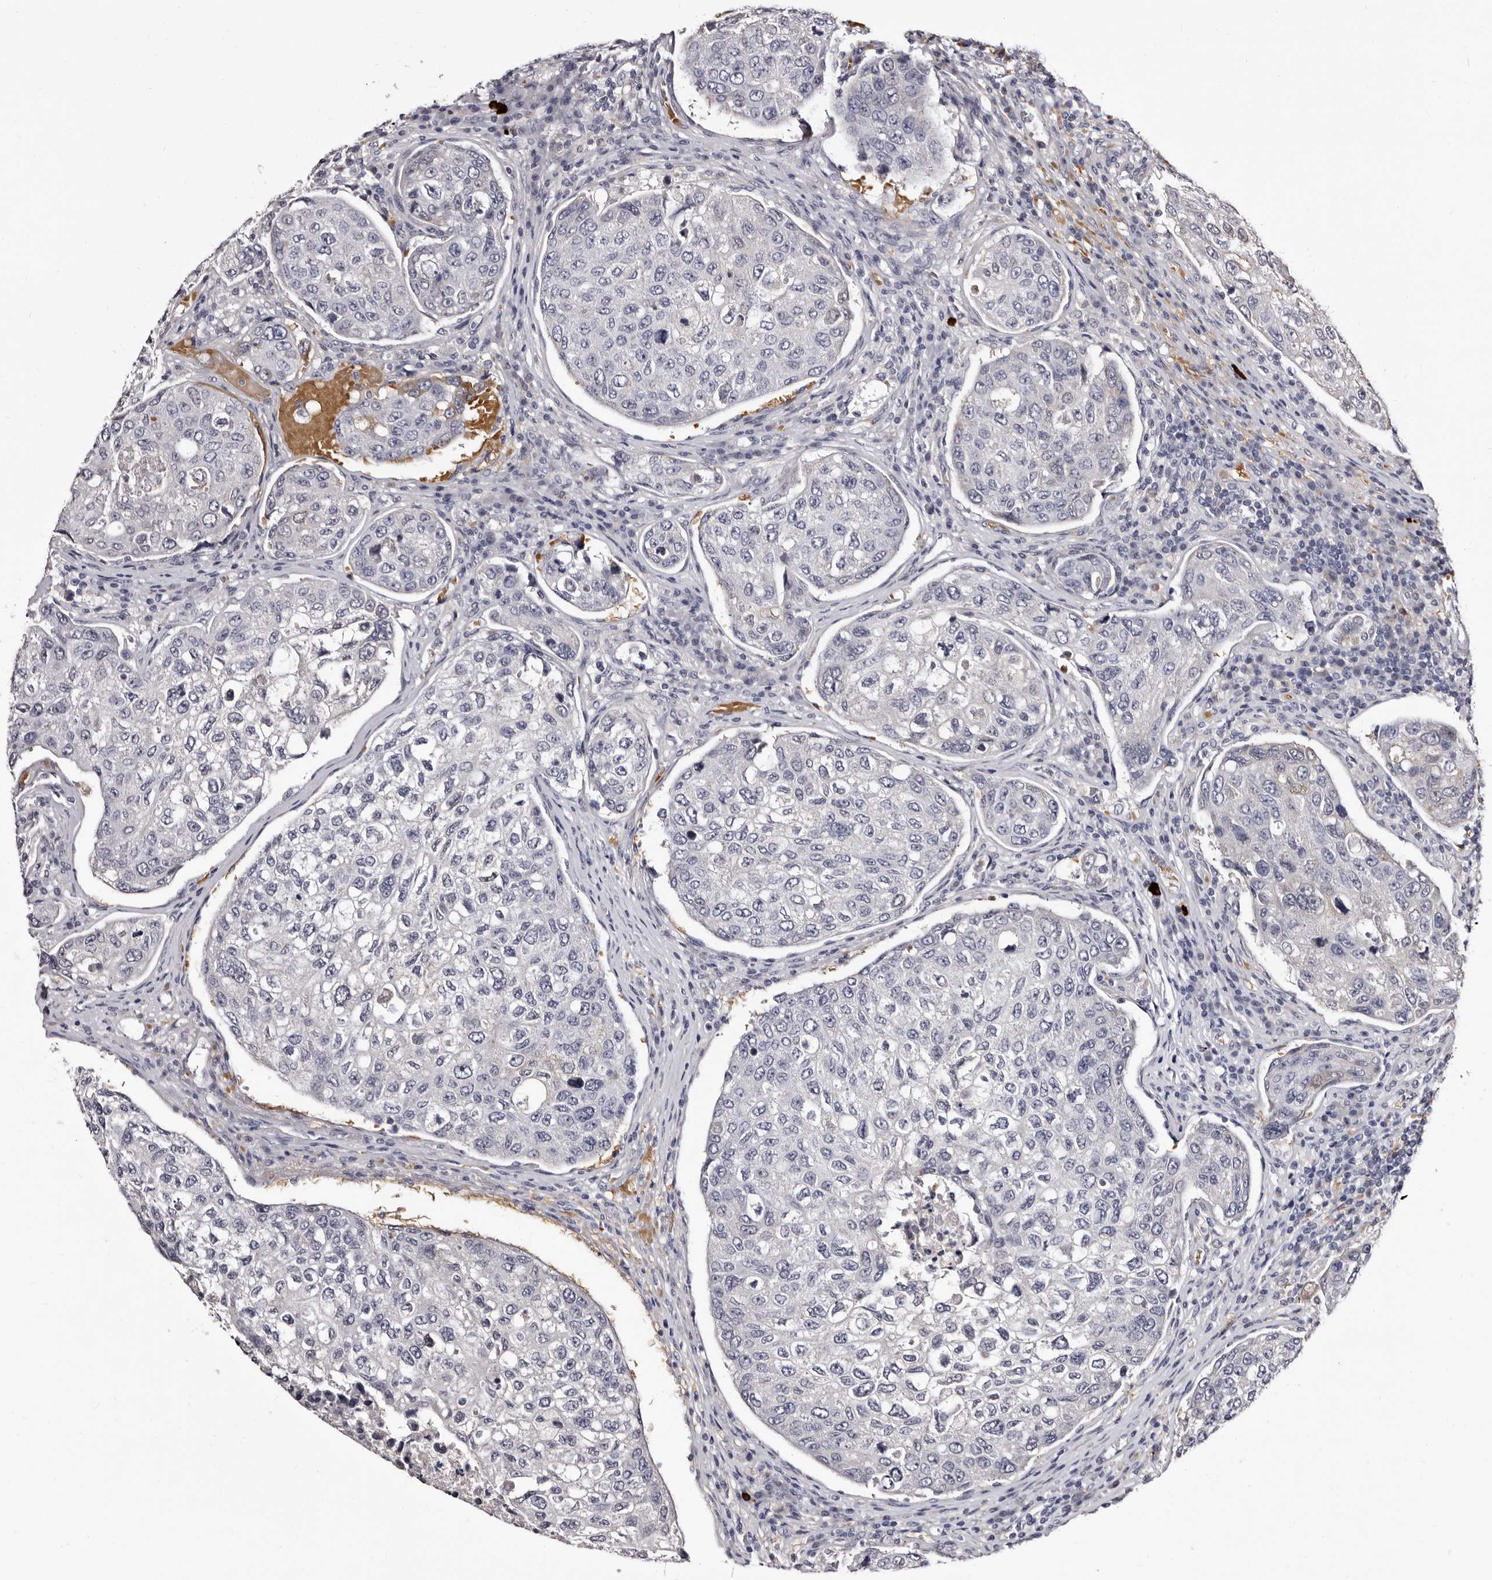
{"staining": {"intensity": "moderate", "quantity": "<25%", "location": "cytoplasmic/membranous"}, "tissue": "urothelial cancer", "cell_type": "Tumor cells", "image_type": "cancer", "snomed": [{"axis": "morphology", "description": "Urothelial carcinoma, High grade"}, {"axis": "topography", "description": "Lymph node"}, {"axis": "topography", "description": "Urinary bladder"}], "caption": "Moderate cytoplasmic/membranous positivity is identified in about <25% of tumor cells in urothelial cancer.", "gene": "BPGM", "patient": {"sex": "male", "age": 51}}